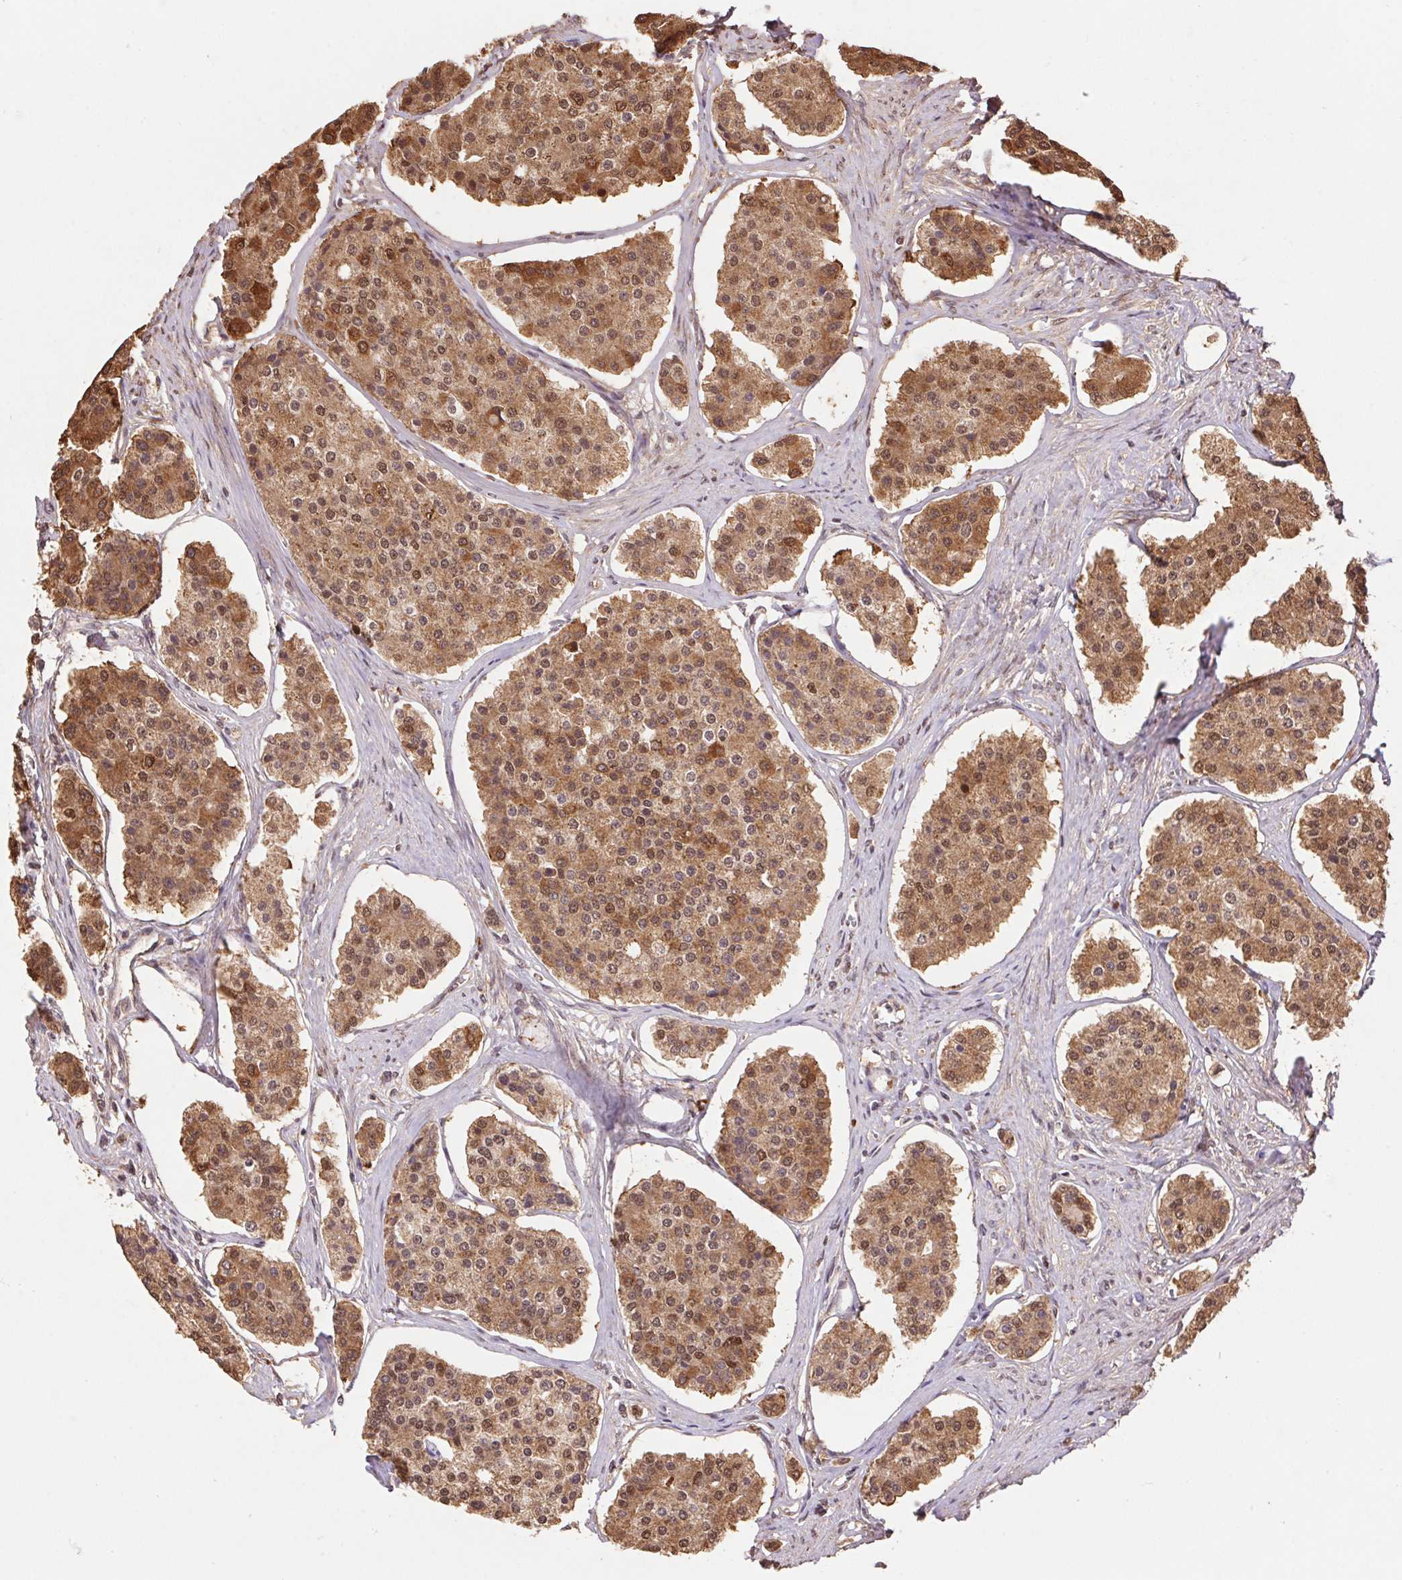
{"staining": {"intensity": "moderate", "quantity": ">75%", "location": "cytoplasmic/membranous,nuclear"}, "tissue": "carcinoid", "cell_type": "Tumor cells", "image_type": "cancer", "snomed": [{"axis": "morphology", "description": "Carcinoid, malignant, NOS"}, {"axis": "topography", "description": "Small intestine"}], "caption": "There is medium levels of moderate cytoplasmic/membranous and nuclear expression in tumor cells of malignant carcinoid, as demonstrated by immunohistochemical staining (brown color).", "gene": "CUTA", "patient": {"sex": "female", "age": 65}}